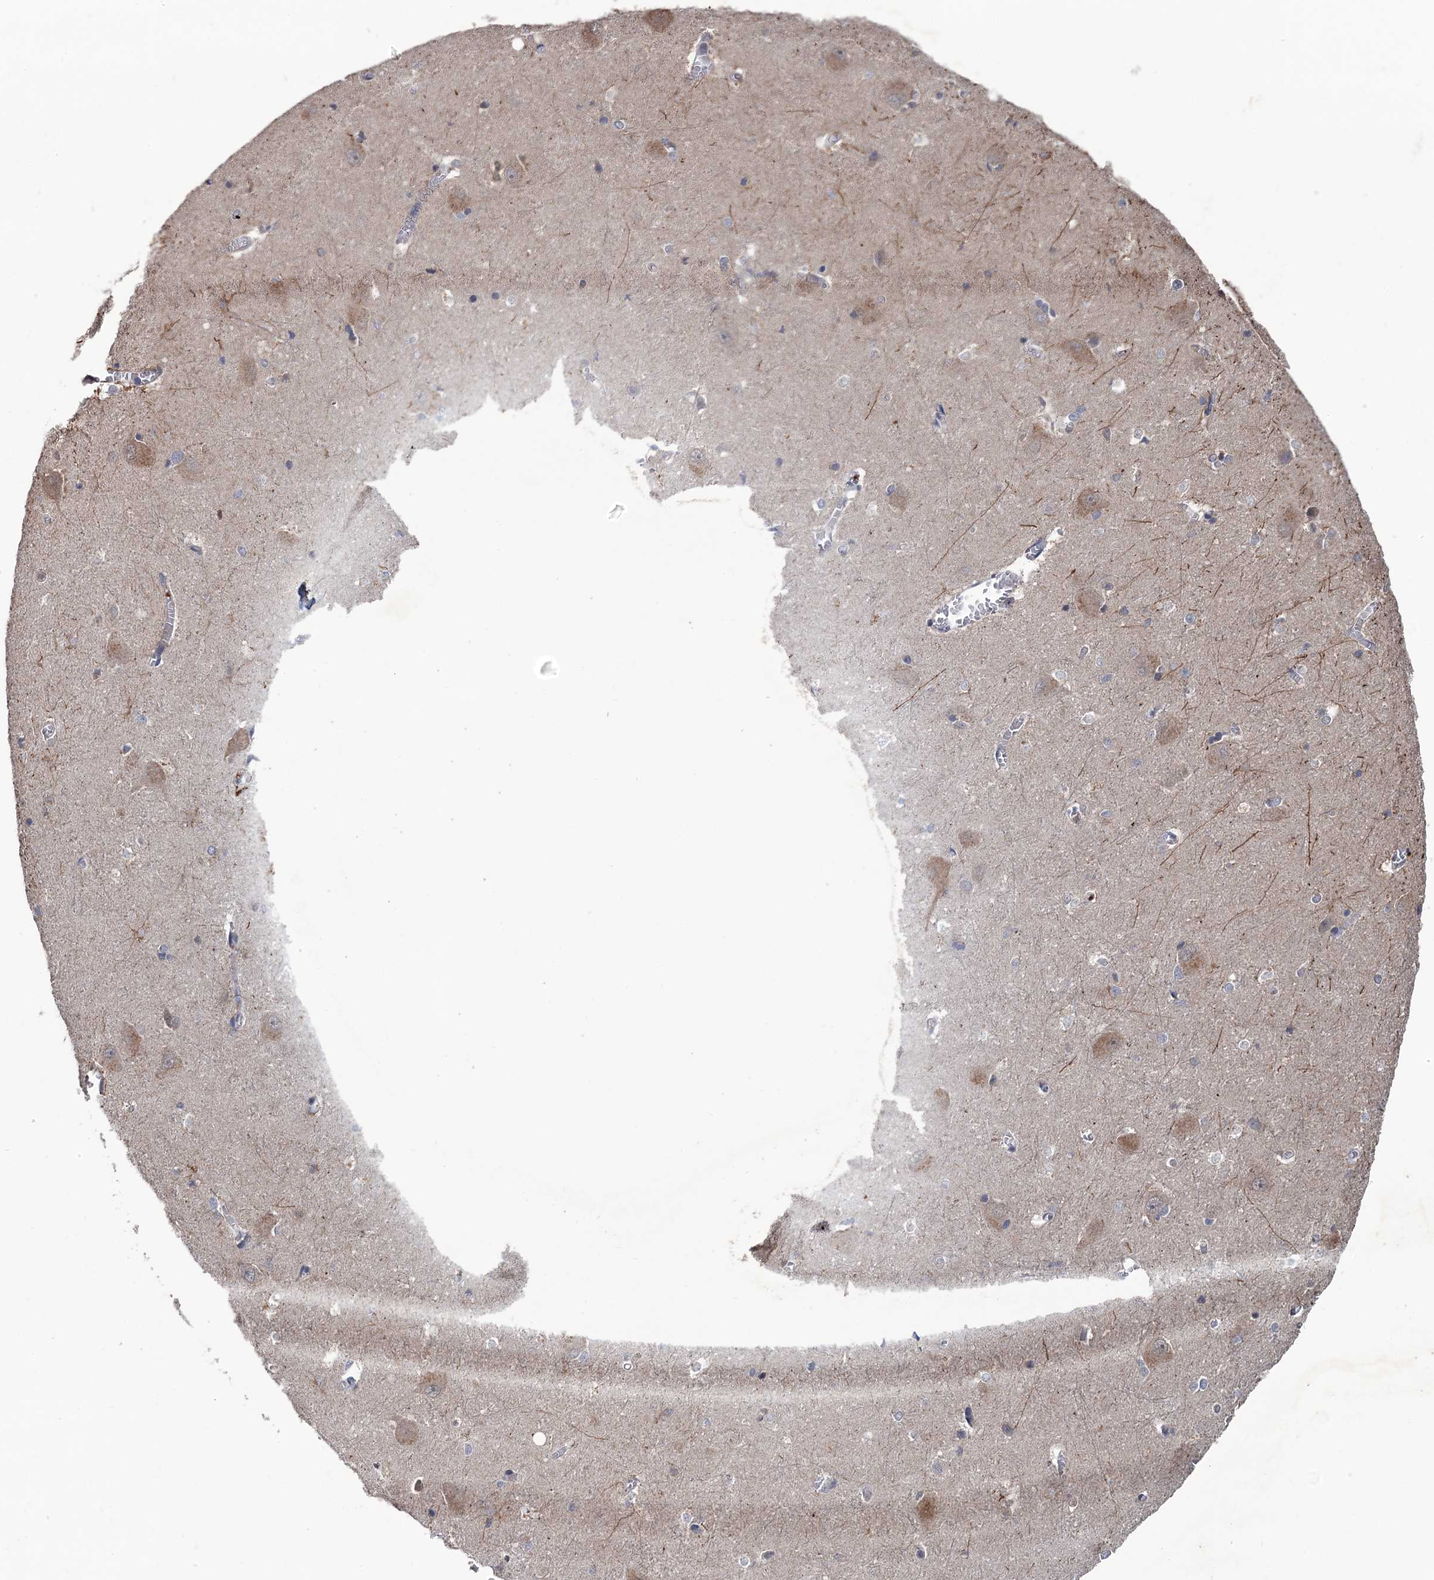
{"staining": {"intensity": "moderate", "quantity": "<25%", "location": "cytoplasmic/membranous"}, "tissue": "caudate", "cell_type": "Glial cells", "image_type": "normal", "snomed": [{"axis": "morphology", "description": "Normal tissue, NOS"}, {"axis": "topography", "description": "Lateral ventricle wall"}], "caption": "Protein expression analysis of benign human caudate reveals moderate cytoplasmic/membranous expression in approximately <25% of glial cells. The protein is stained brown, and the nuclei are stained in blue (DAB (3,3'-diaminobenzidine) IHC with brightfield microscopy, high magnification).", "gene": "ZNF438", "patient": {"sex": "male", "age": 37}}